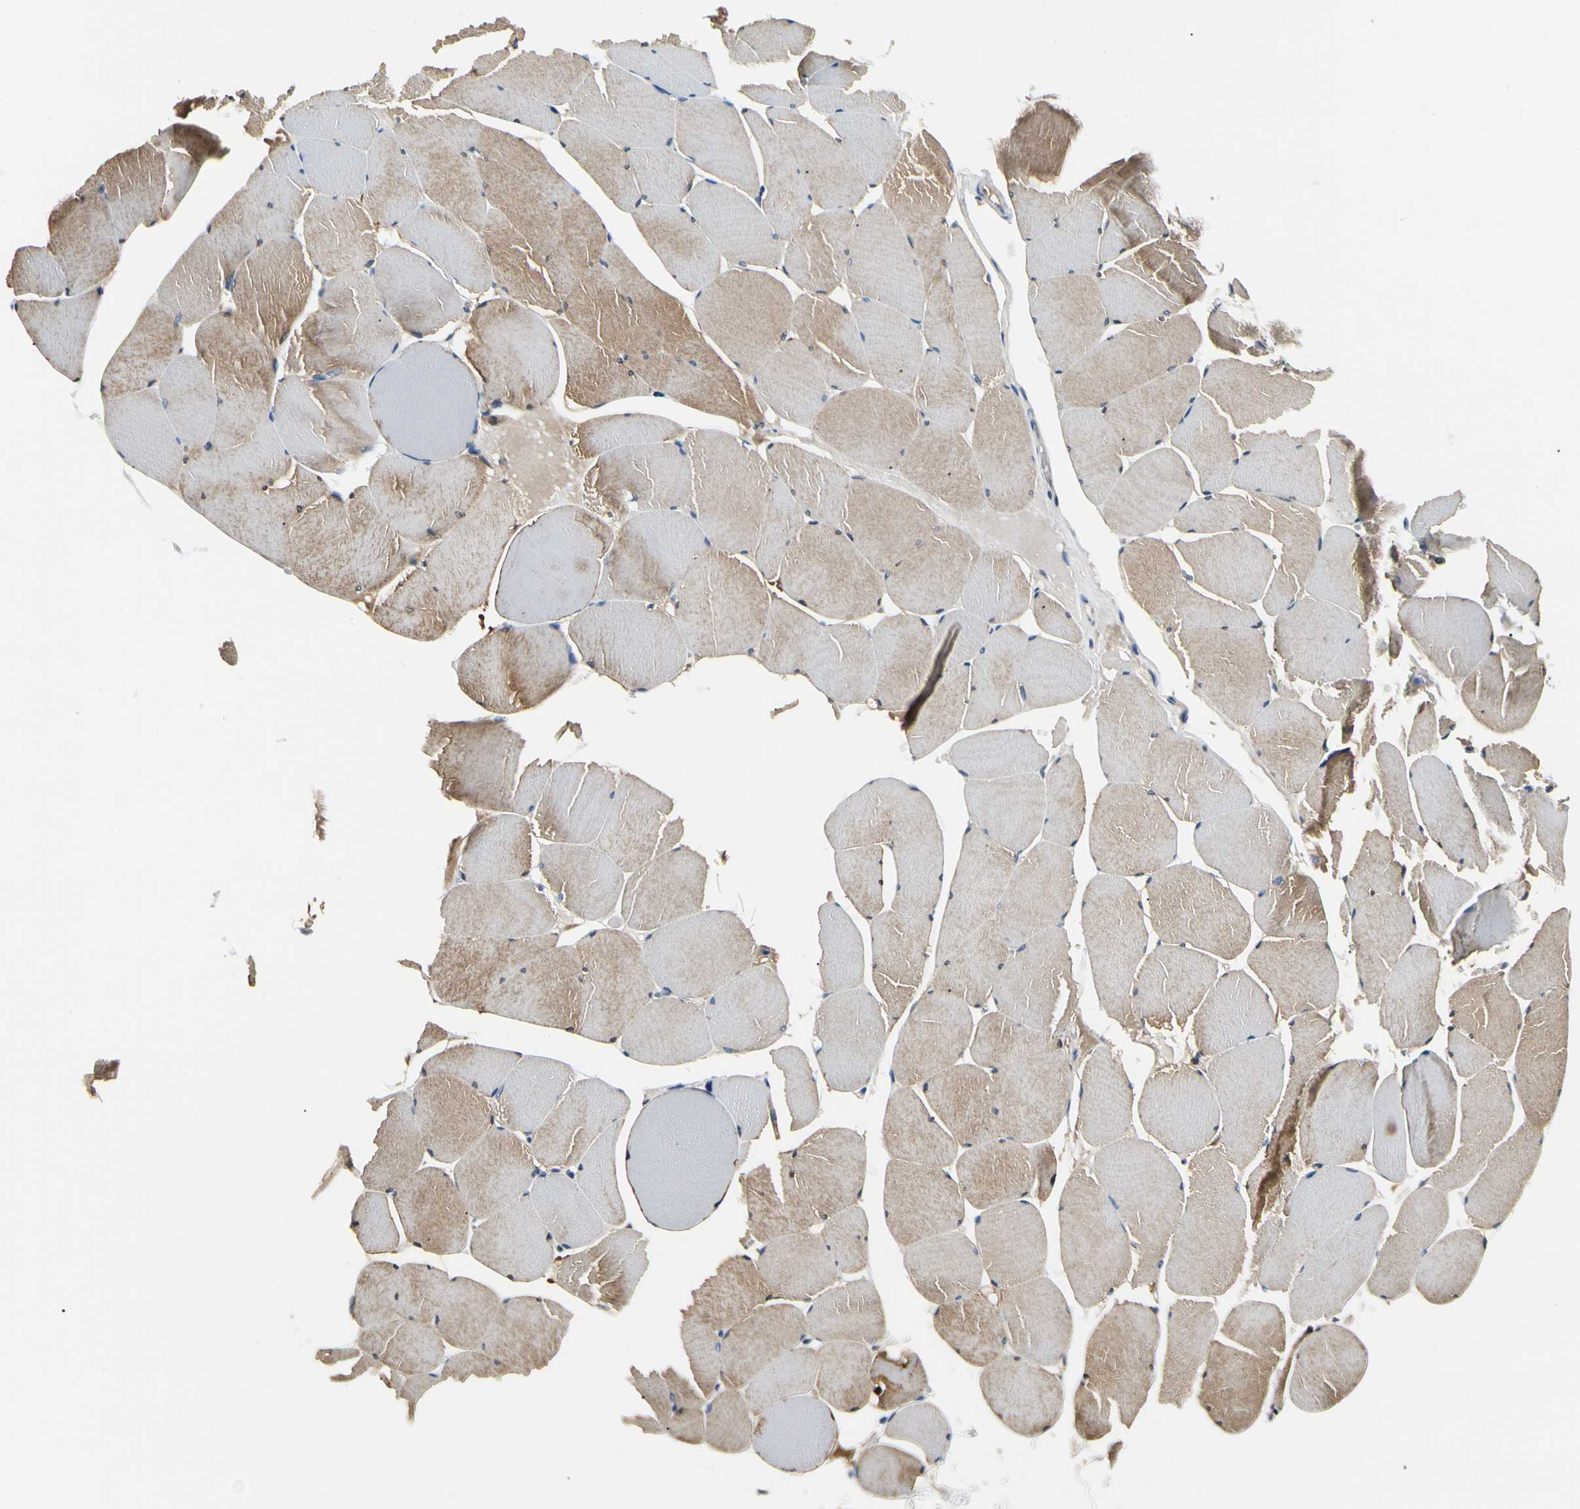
{"staining": {"intensity": "moderate", "quantity": ">75%", "location": "cytoplasmic/membranous"}, "tissue": "skeletal muscle", "cell_type": "Myocytes", "image_type": "normal", "snomed": [{"axis": "morphology", "description": "Normal tissue, NOS"}, {"axis": "topography", "description": "Skeletal muscle"}, {"axis": "topography", "description": "Salivary gland"}], "caption": "Brown immunohistochemical staining in unremarkable skeletal muscle demonstrates moderate cytoplasmic/membranous staining in about >75% of myocytes.", "gene": "NME1", "patient": {"sex": "male", "age": 62}}